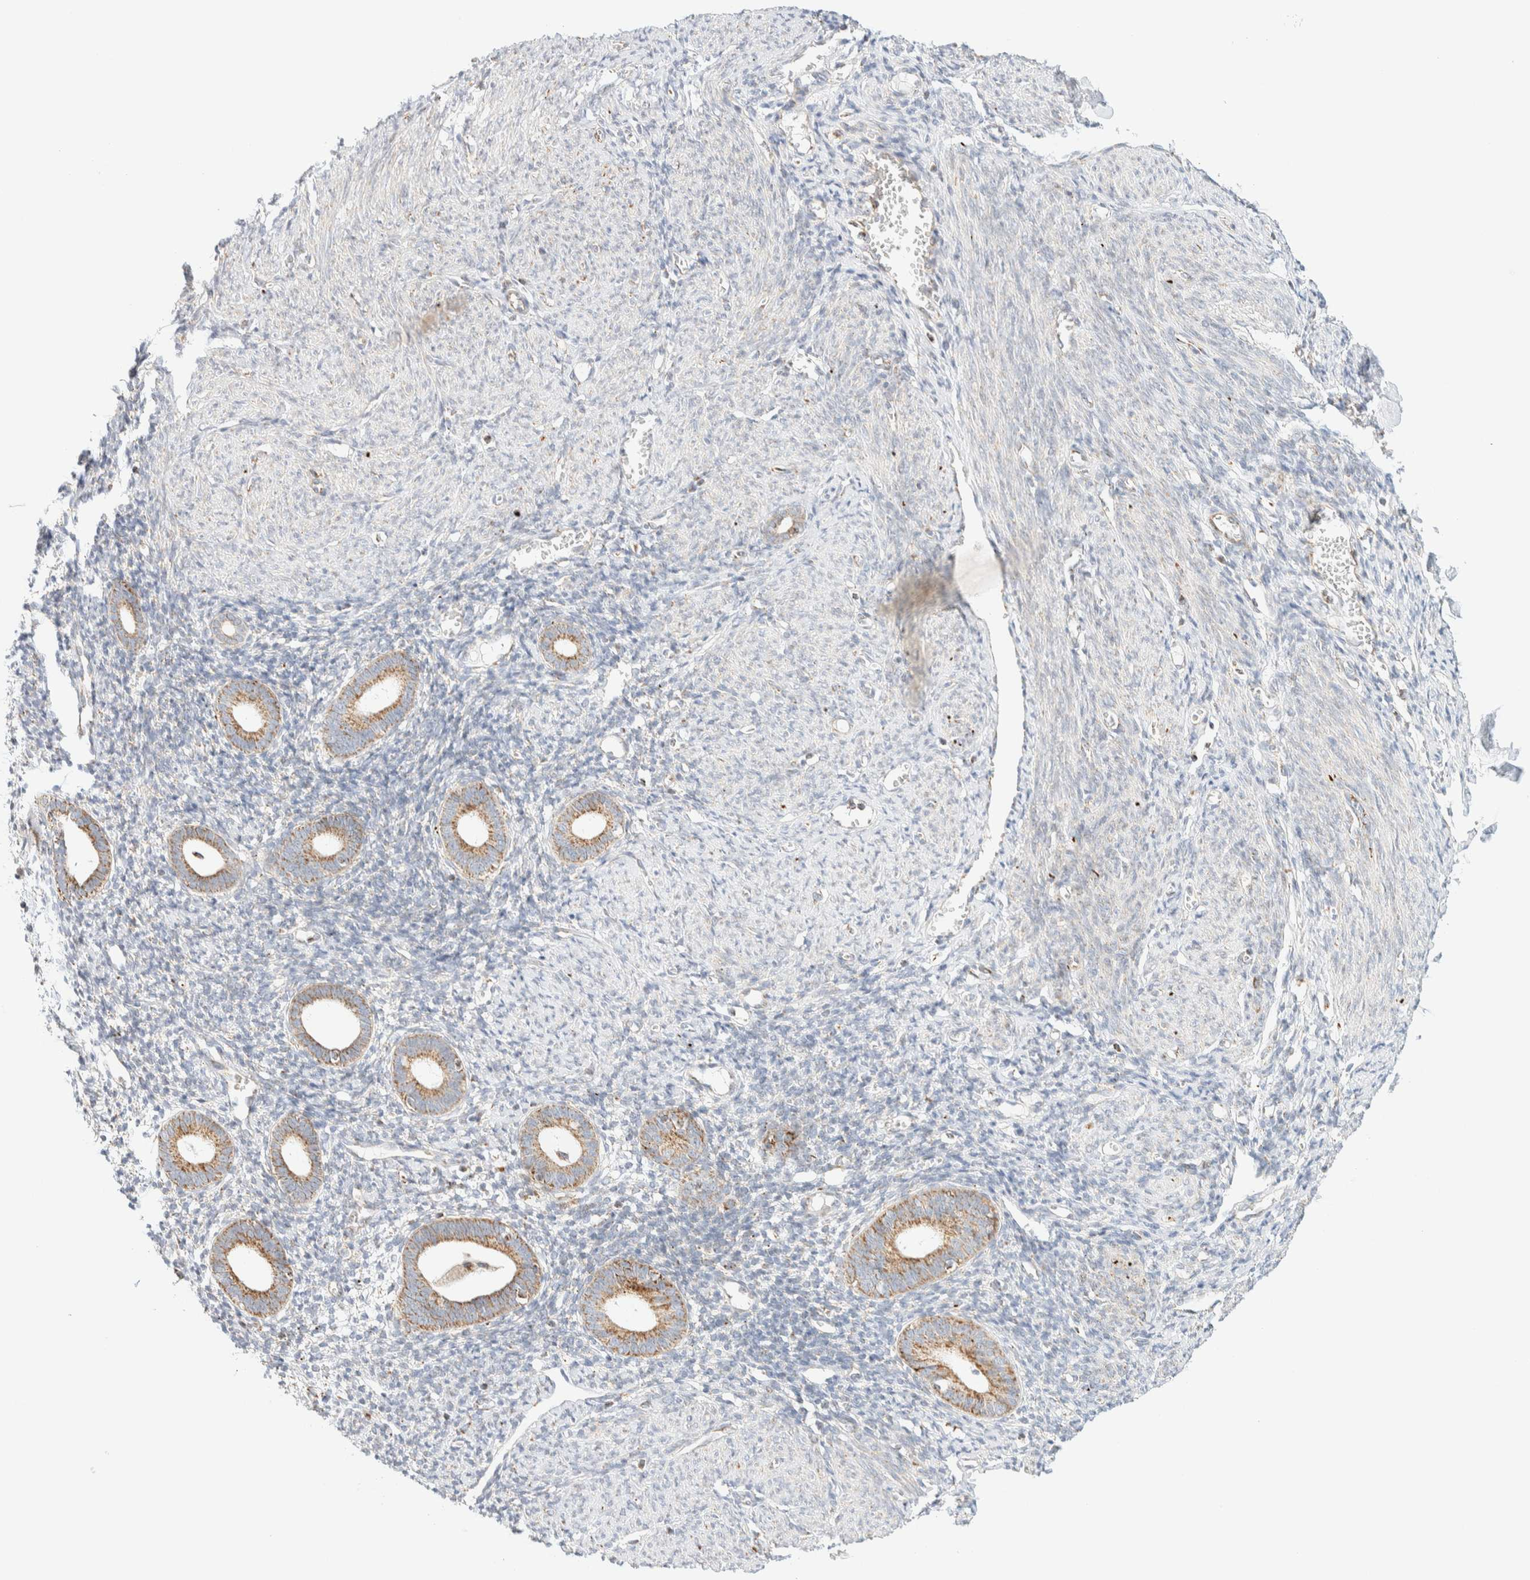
{"staining": {"intensity": "negative", "quantity": "none", "location": "none"}, "tissue": "endometrium", "cell_type": "Cells in endometrial stroma", "image_type": "normal", "snomed": [{"axis": "morphology", "description": "Normal tissue, NOS"}, {"axis": "morphology", "description": "Adenocarcinoma, NOS"}, {"axis": "topography", "description": "Endometrium"}], "caption": "The immunohistochemistry micrograph has no significant staining in cells in endometrial stroma of endometrium. Nuclei are stained in blue.", "gene": "PPM1K", "patient": {"sex": "female", "age": 57}}